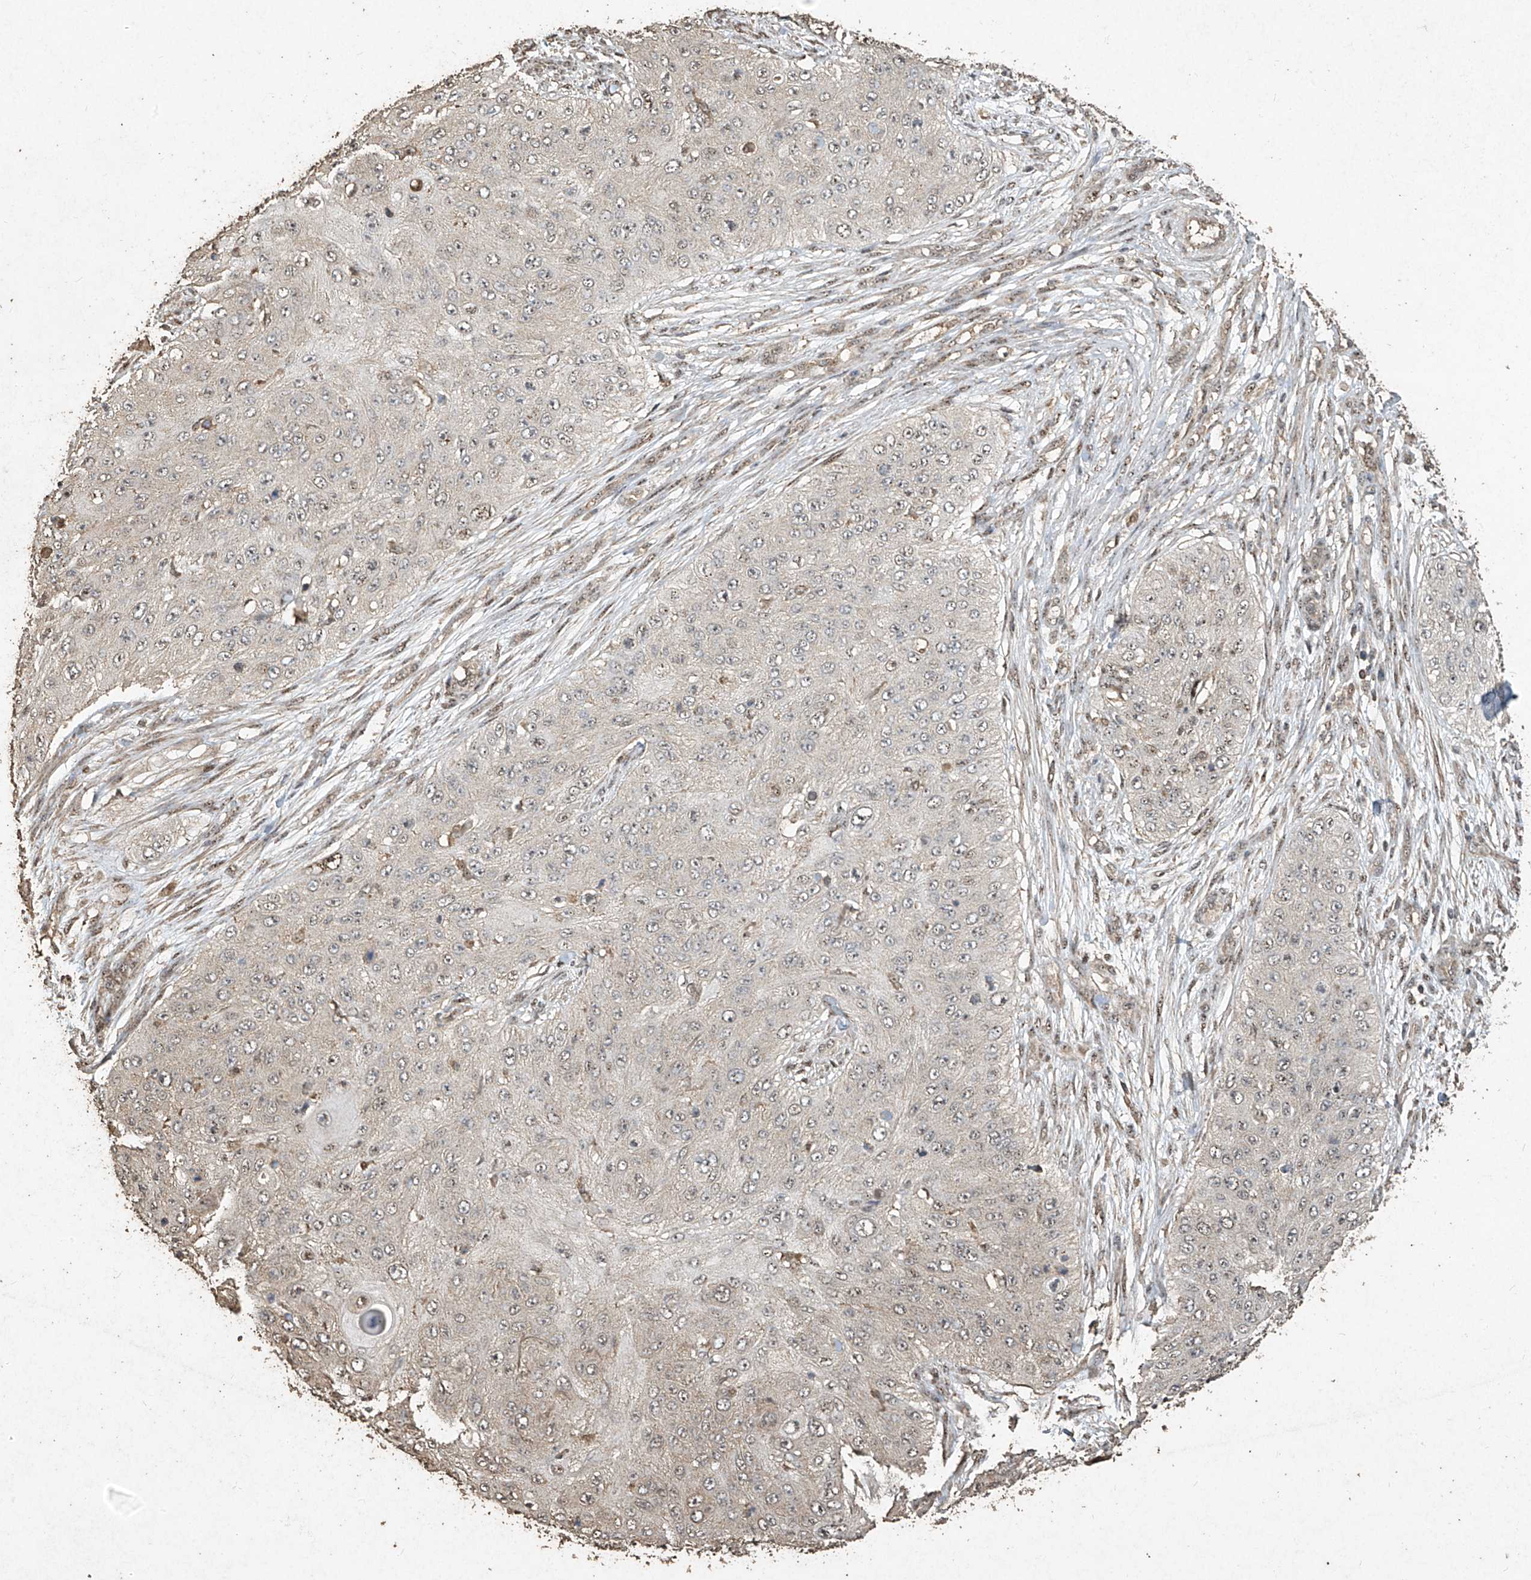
{"staining": {"intensity": "negative", "quantity": "none", "location": "none"}, "tissue": "skin cancer", "cell_type": "Tumor cells", "image_type": "cancer", "snomed": [{"axis": "morphology", "description": "Squamous cell carcinoma, NOS"}, {"axis": "topography", "description": "Skin"}], "caption": "Immunohistochemistry (IHC) image of neoplastic tissue: squamous cell carcinoma (skin) stained with DAB displays no significant protein staining in tumor cells.", "gene": "ERBB3", "patient": {"sex": "female", "age": 80}}